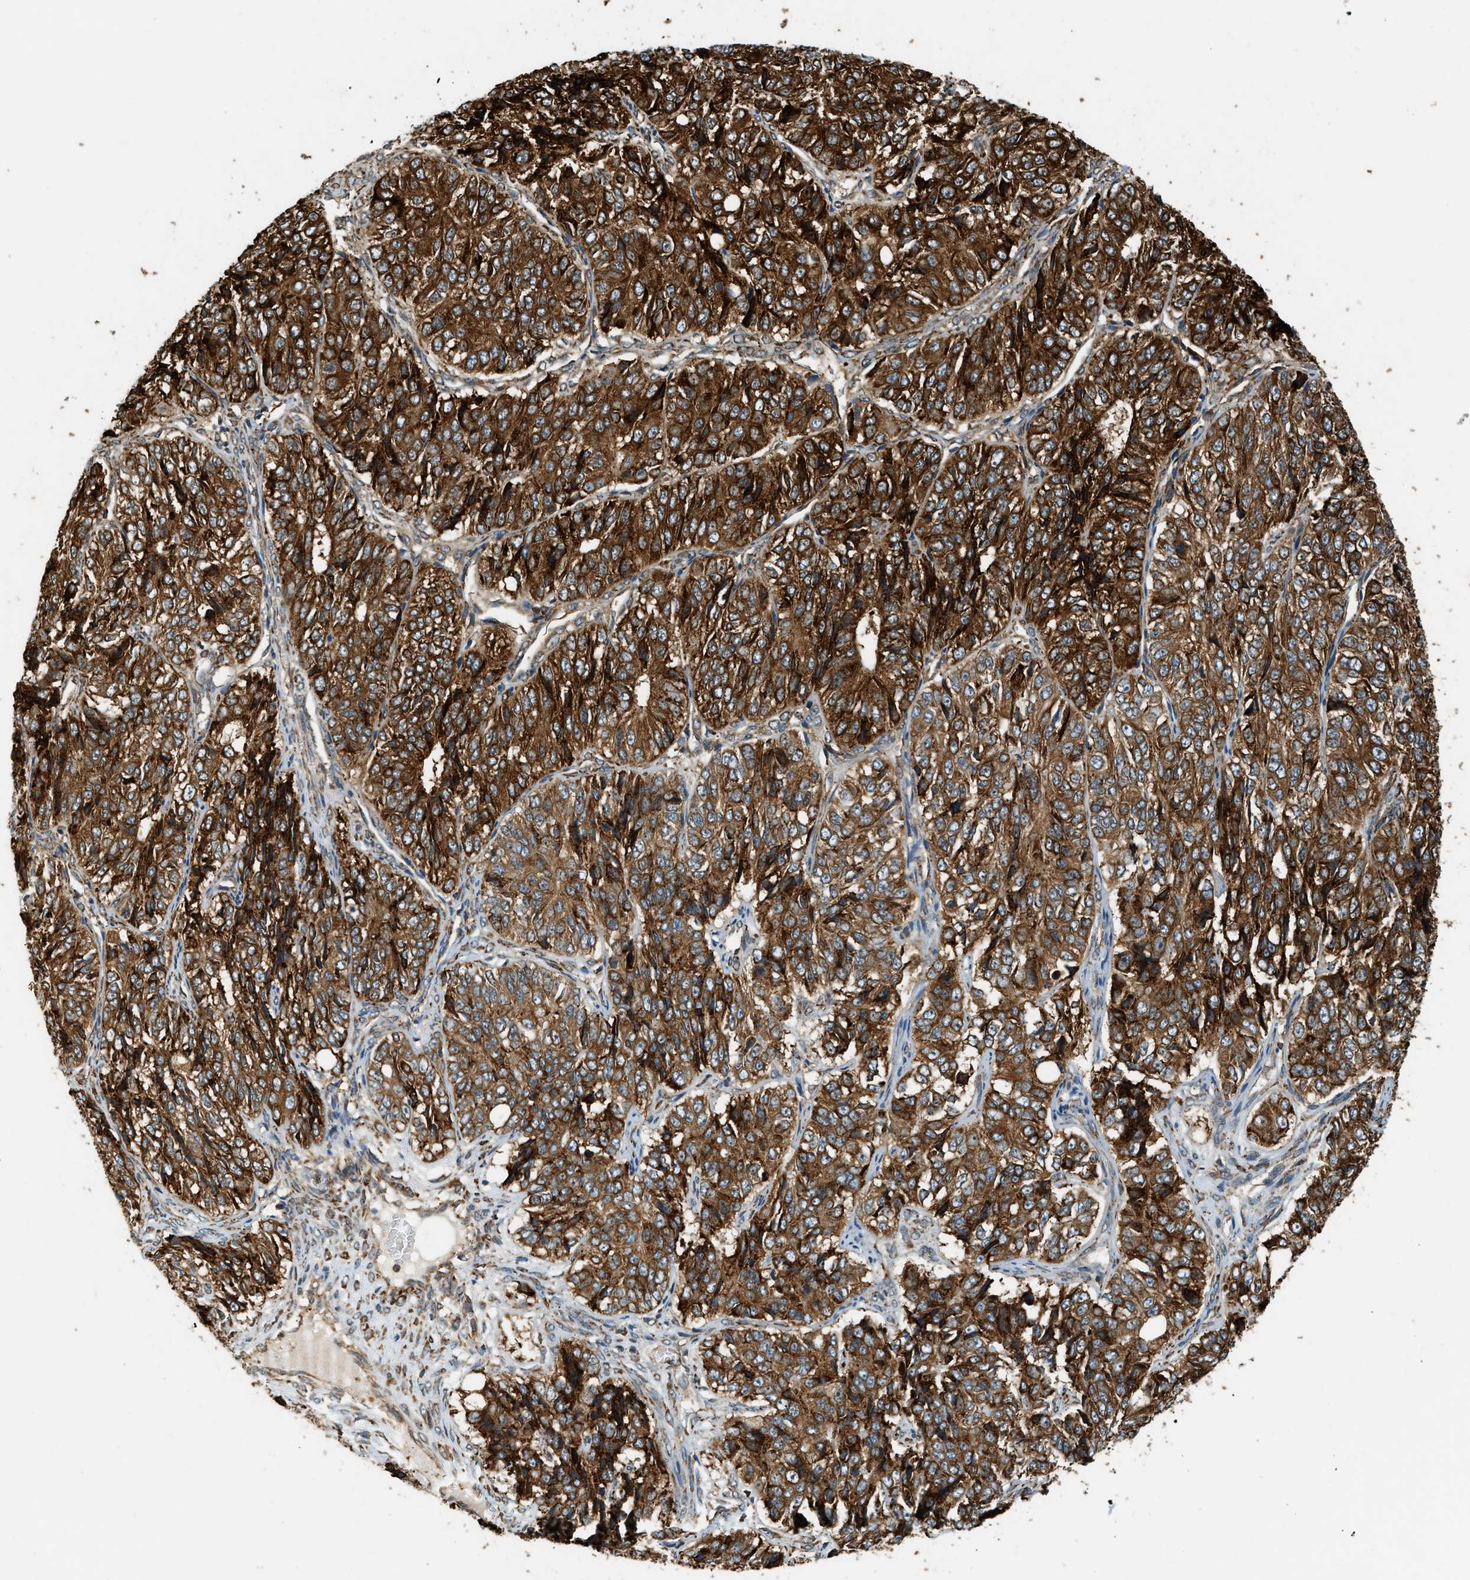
{"staining": {"intensity": "strong", "quantity": ">75%", "location": "cytoplasmic/membranous"}, "tissue": "ovarian cancer", "cell_type": "Tumor cells", "image_type": "cancer", "snomed": [{"axis": "morphology", "description": "Carcinoma, endometroid"}, {"axis": "topography", "description": "Ovary"}], "caption": "Ovarian cancer (endometroid carcinoma) tissue reveals strong cytoplasmic/membranous staining in about >75% of tumor cells", "gene": "SEMA4D", "patient": {"sex": "female", "age": 51}}